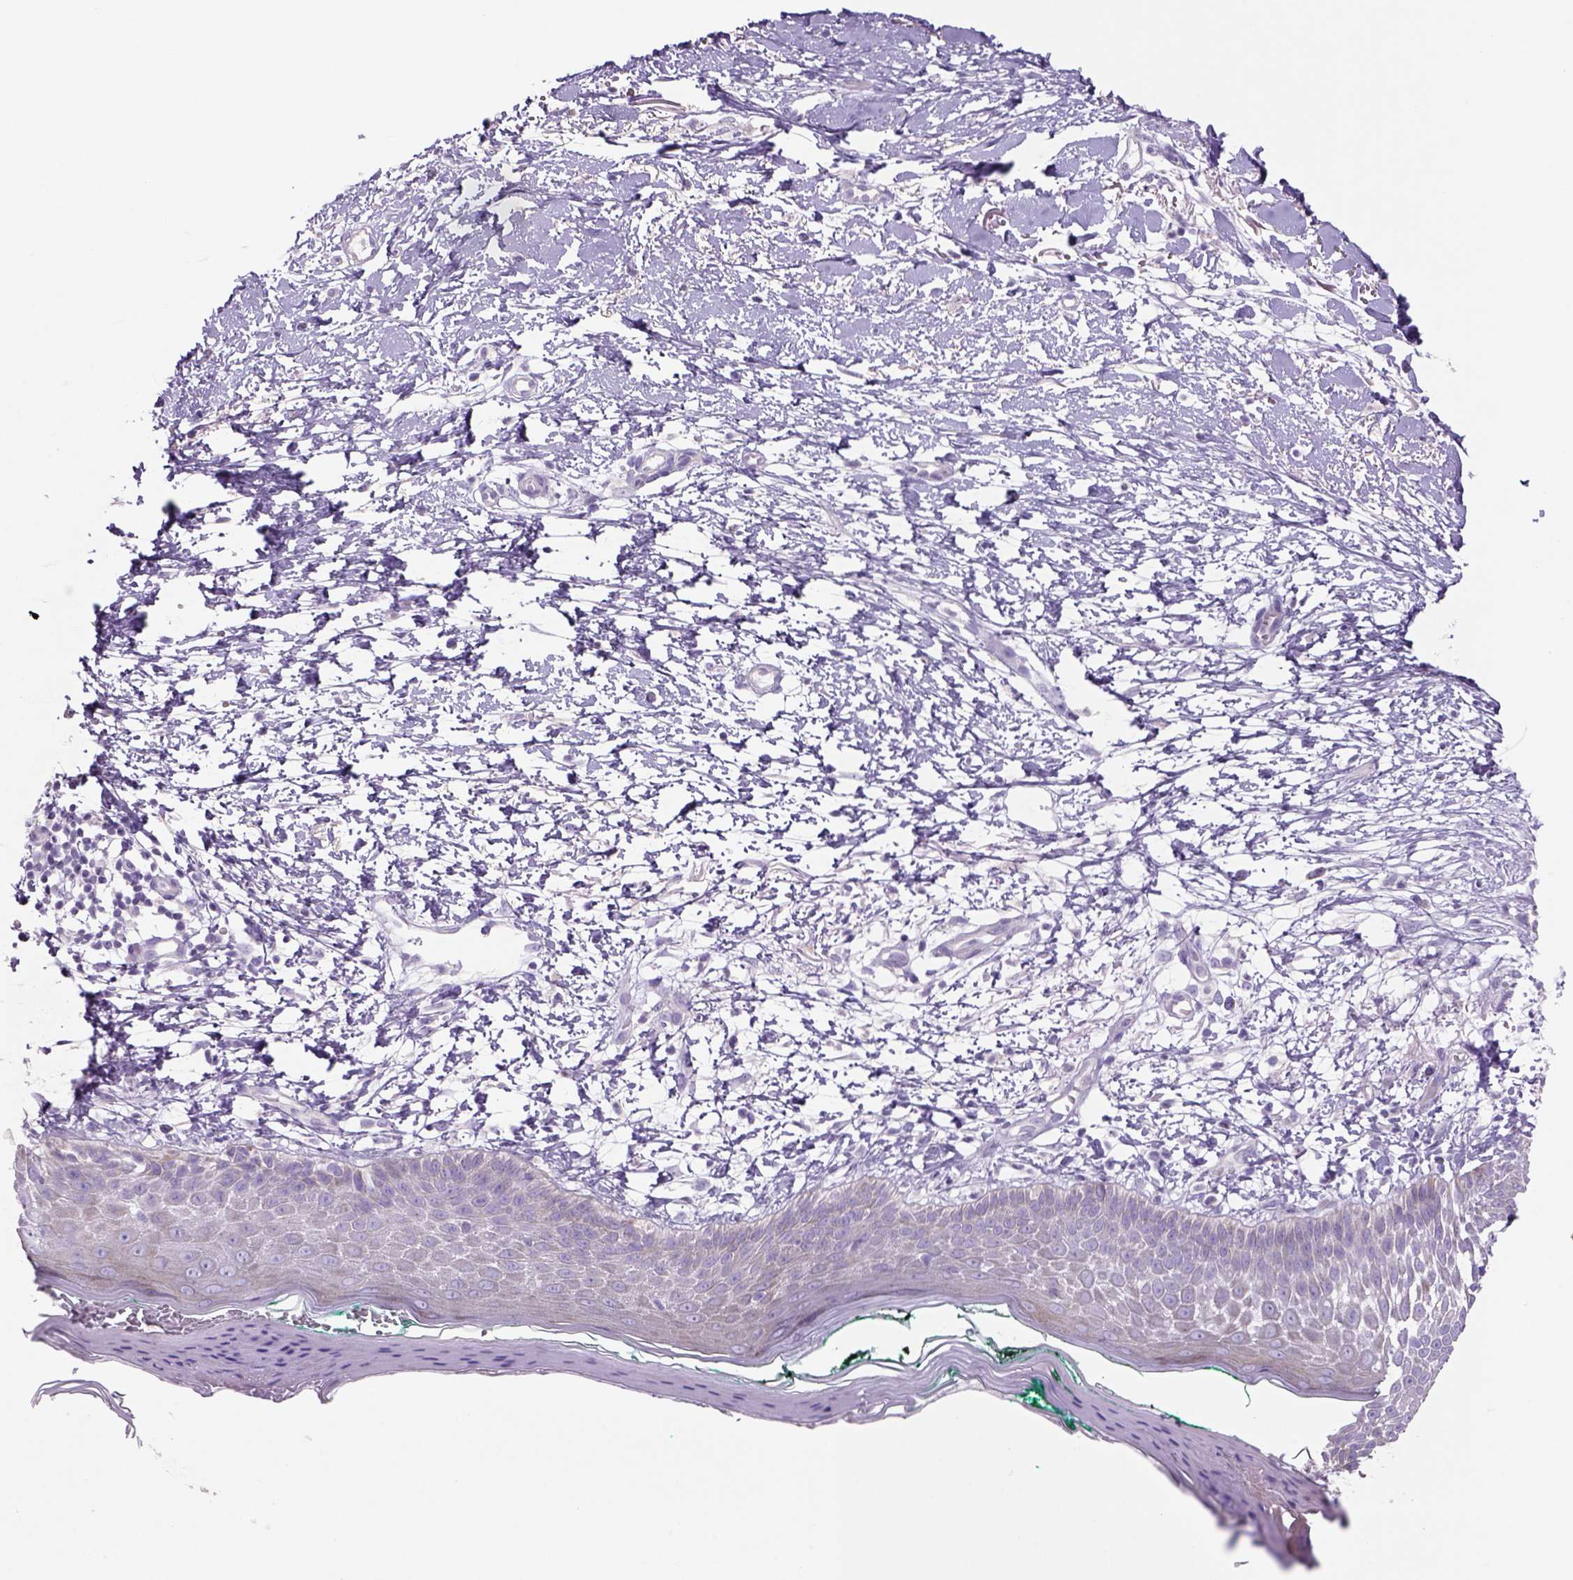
{"staining": {"intensity": "negative", "quantity": "none", "location": "none"}, "tissue": "skin cancer", "cell_type": "Tumor cells", "image_type": "cancer", "snomed": [{"axis": "morphology", "description": "Normal tissue, NOS"}, {"axis": "morphology", "description": "Basal cell carcinoma"}, {"axis": "topography", "description": "Skin"}], "caption": "A micrograph of human skin basal cell carcinoma is negative for staining in tumor cells.", "gene": "ADGRV1", "patient": {"sex": "male", "age": 84}}